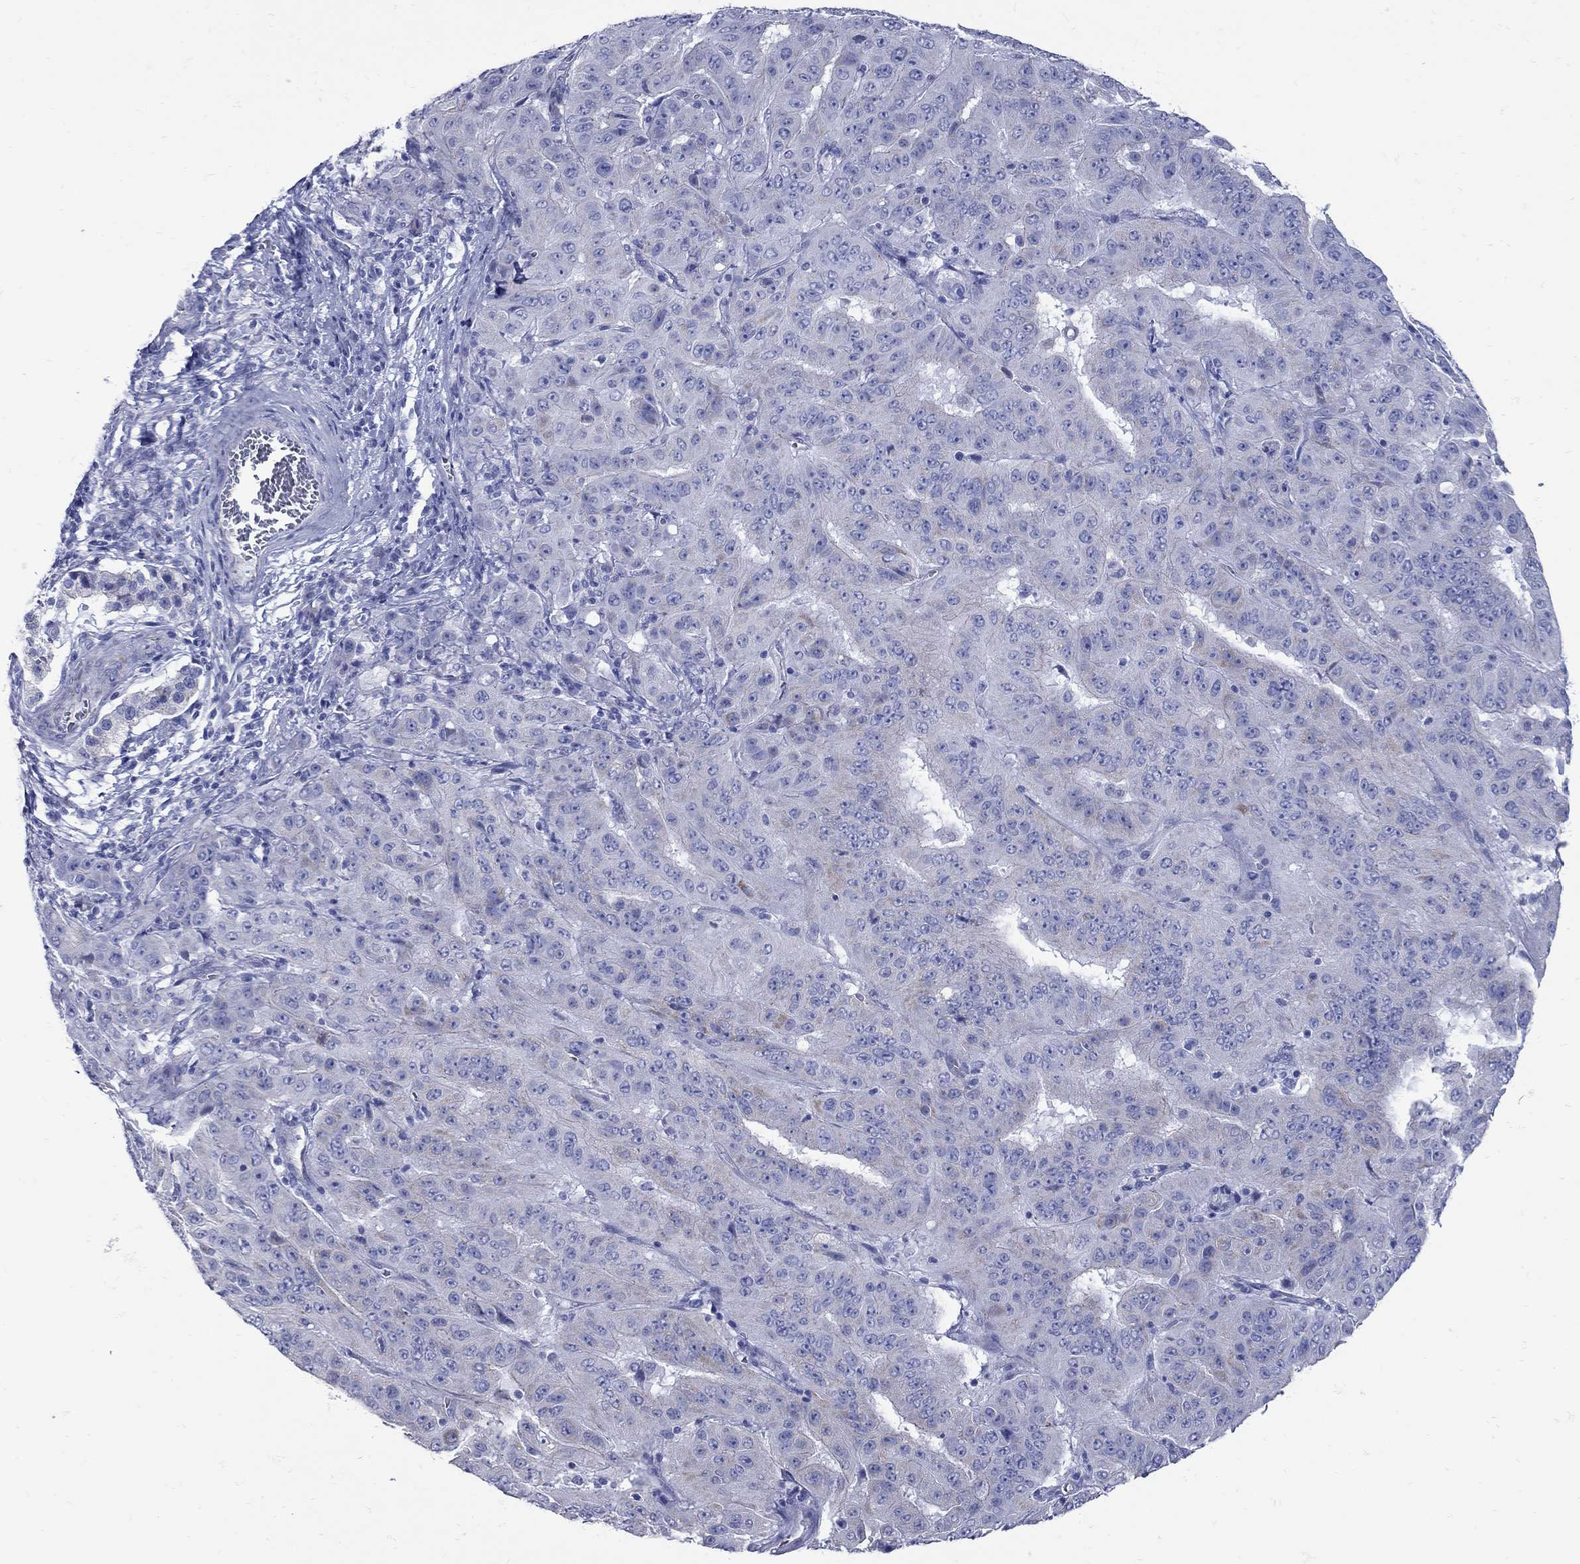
{"staining": {"intensity": "weak", "quantity": "<25%", "location": "cytoplasmic/membranous"}, "tissue": "pancreatic cancer", "cell_type": "Tumor cells", "image_type": "cancer", "snomed": [{"axis": "morphology", "description": "Adenocarcinoma, NOS"}, {"axis": "topography", "description": "Pancreas"}], "caption": "Micrograph shows no significant protein staining in tumor cells of adenocarcinoma (pancreatic).", "gene": "PDZD3", "patient": {"sex": "male", "age": 63}}